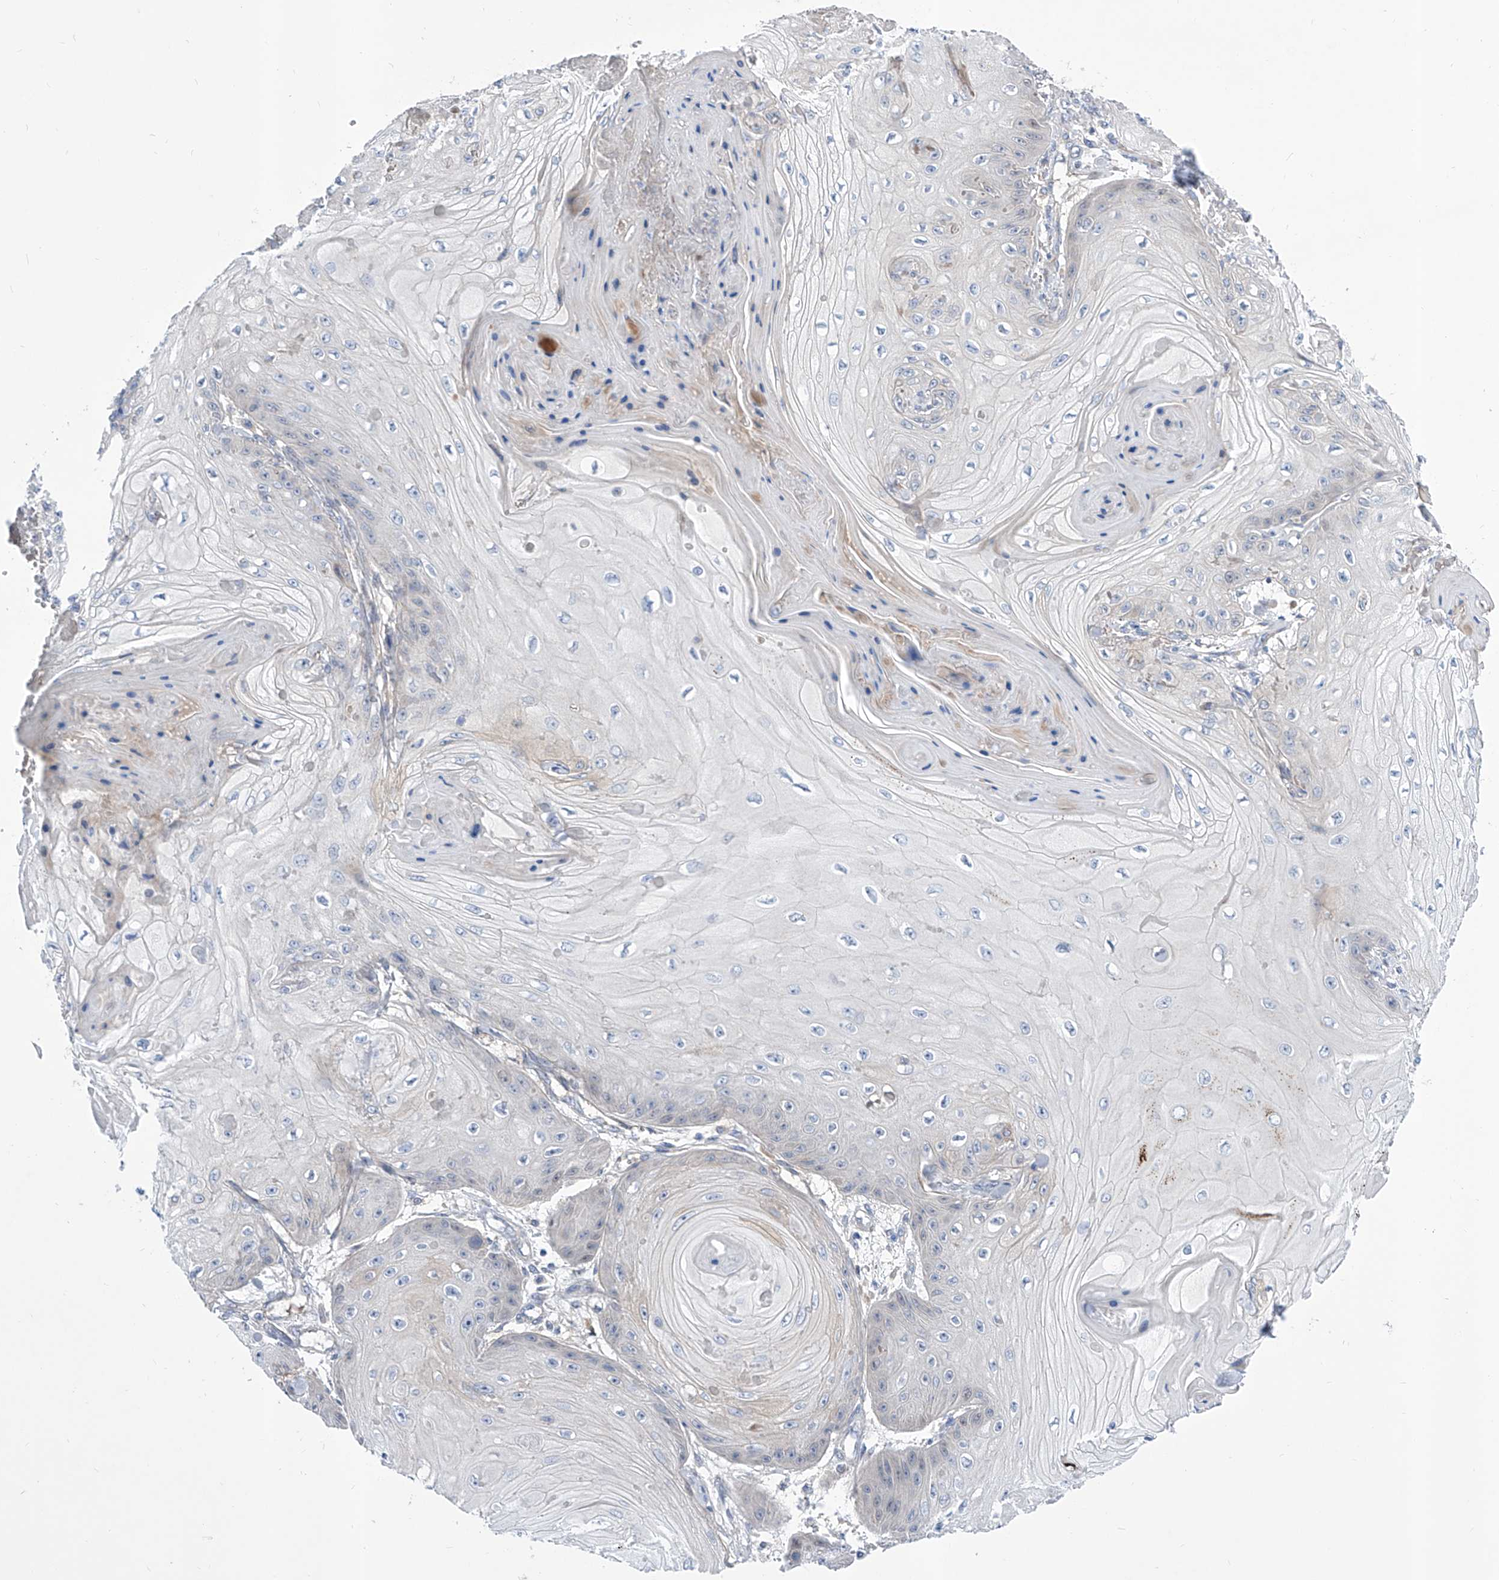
{"staining": {"intensity": "negative", "quantity": "none", "location": "none"}, "tissue": "skin cancer", "cell_type": "Tumor cells", "image_type": "cancer", "snomed": [{"axis": "morphology", "description": "Squamous cell carcinoma, NOS"}, {"axis": "topography", "description": "Skin"}], "caption": "Immunohistochemistry (IHC) micrograph of neoplastic tissue: skin cancer stained with DAB displays no significant protein positivity in tumor cells.", "gene": "SRBD1", "patient": {"sex": "male", "age": 74}}